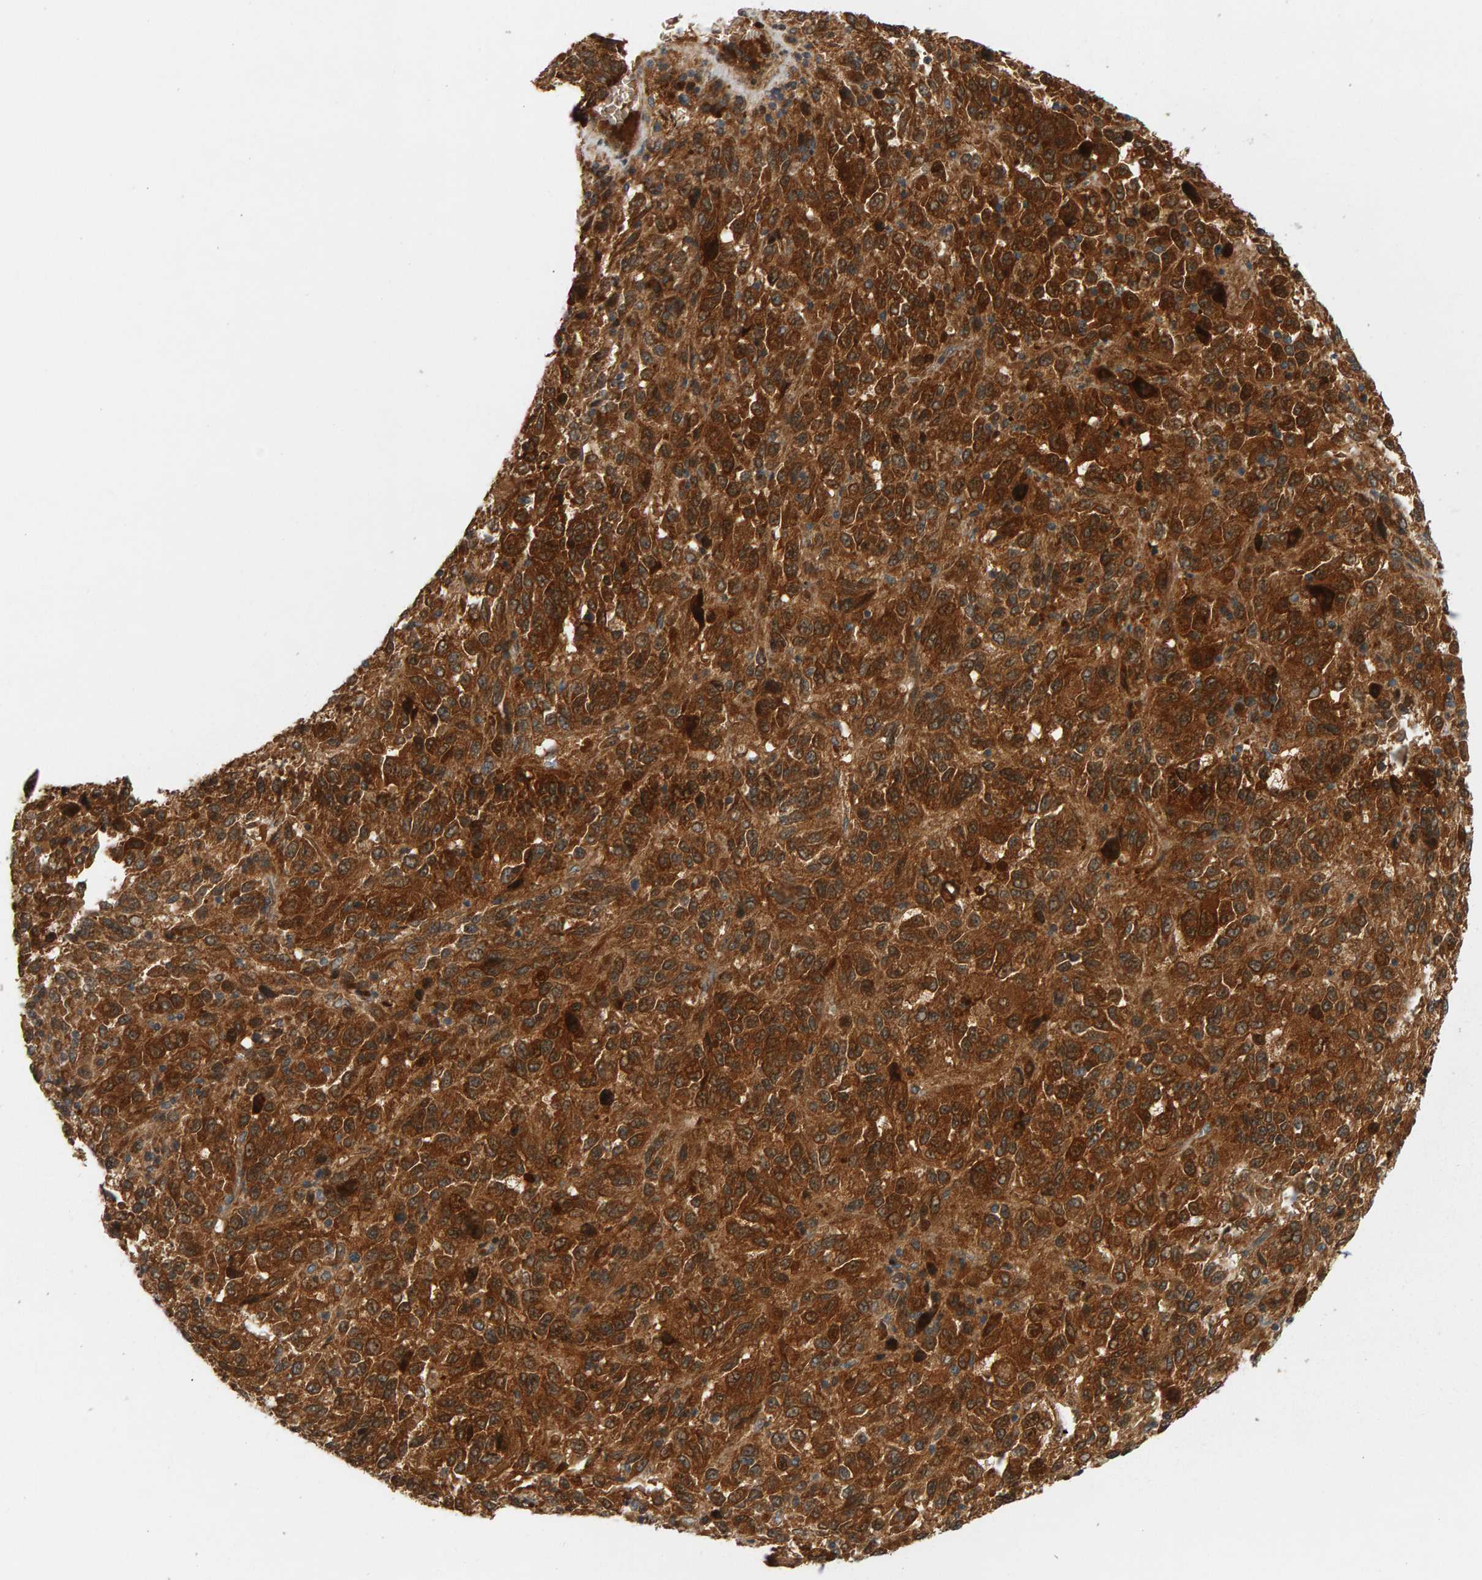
{"staining": {"intensity": "strong", "quantity": ">75%", "location": "cytoplasmic/membranous"}, "tissue": "melanoma", "cell_type": "Tumor cells", "image_type": "cancer", "snomed": [{"axis": "morphology", "description": "Malignant melanoma, Metastatic site"}, {"axis": "topography", "description": "Lung"}], "caption": "This is an image of immunohistochemistry staining of melanoma, which shows strong expression in the cytoplasmic/membranous of tumor cells.", "gene": "BAHCC1", "patient": {"sex": "male", "age": 64}}